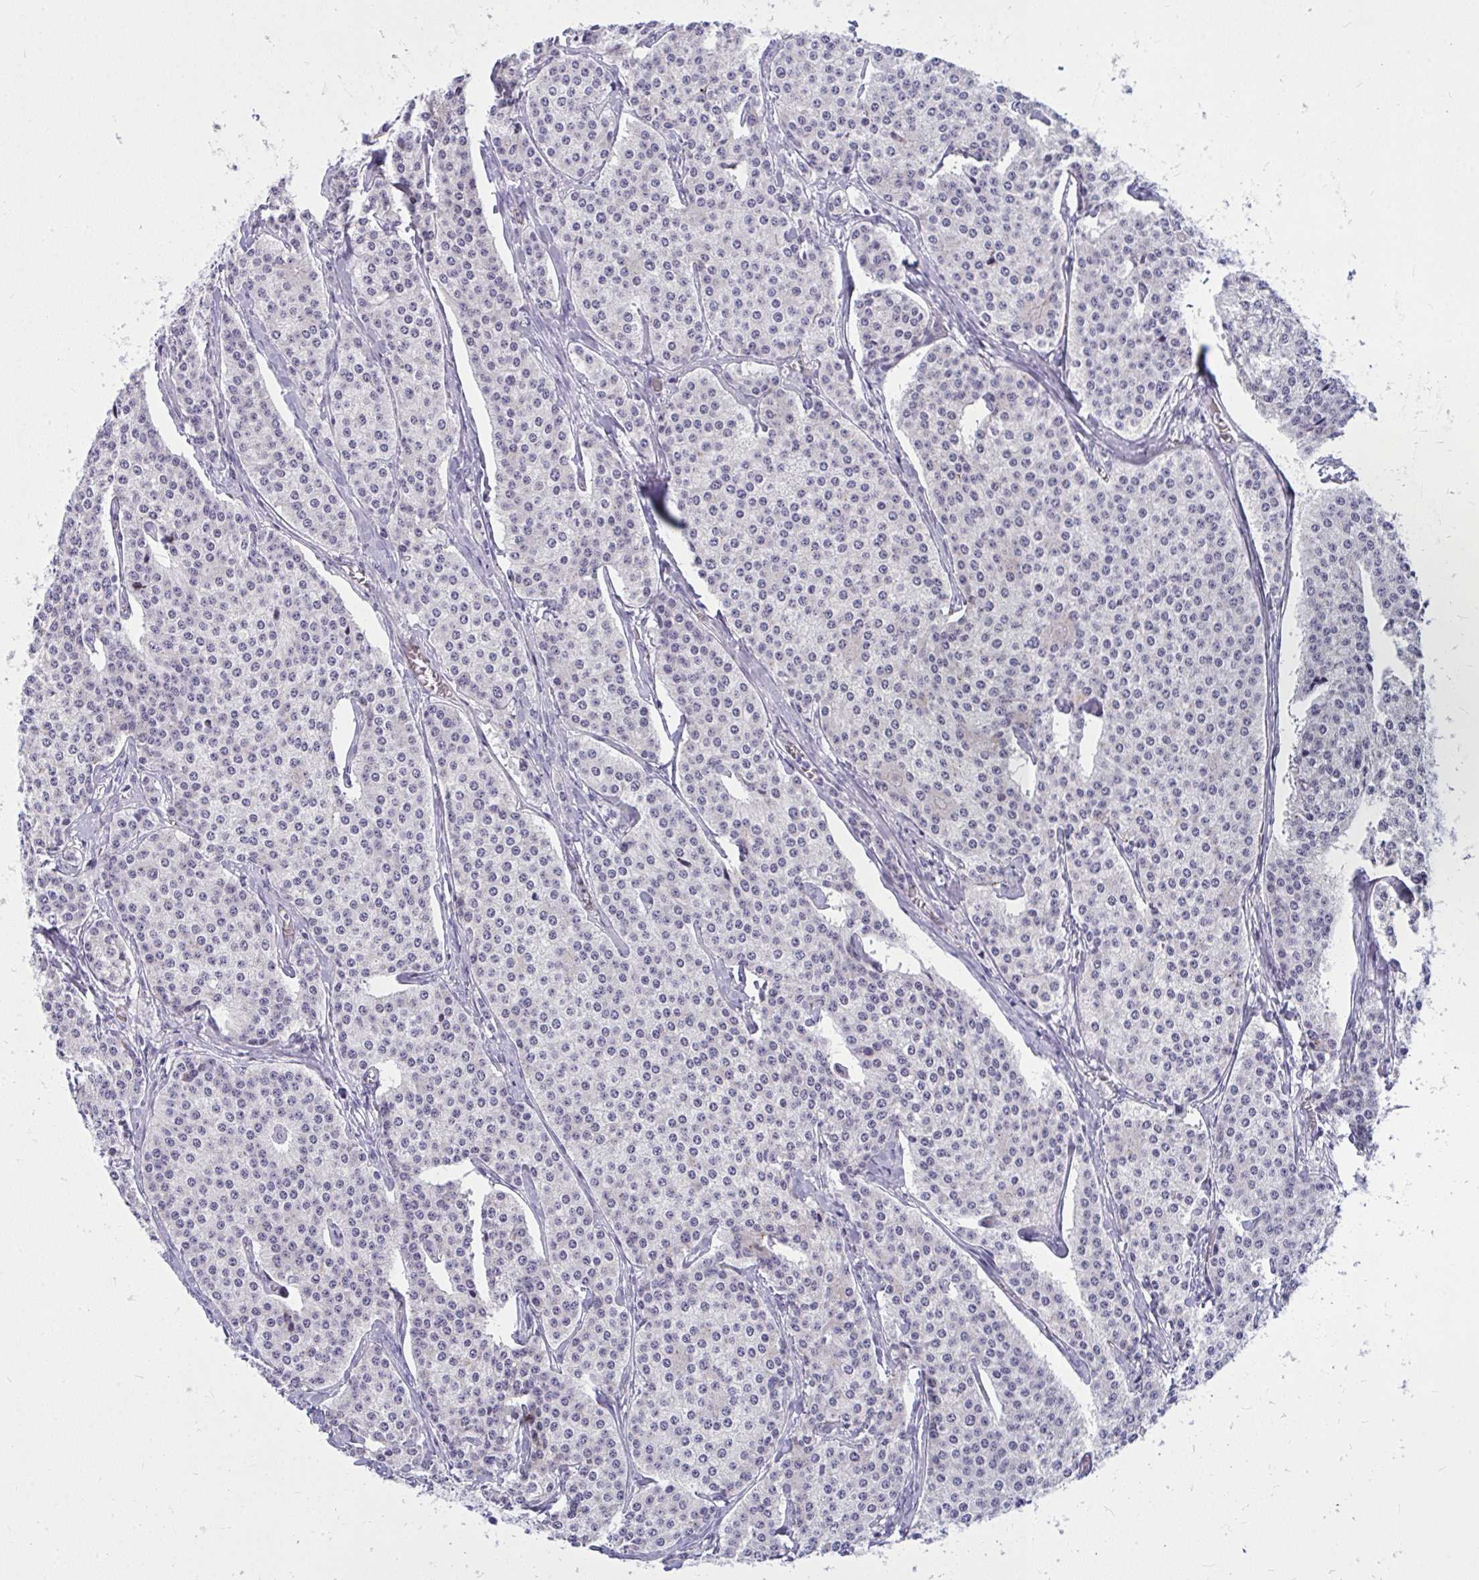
{"staining": {"intensity": "negative", "quantity": "none", "location": "none"}, "tissue": "carcinoid", "cell_type": "Tumor cells", "image_type": "cancer", "snomed": [{"axis": "morphology", "description": "Carcinoid, malignant, NOS"}, {"axis": "topography", "description": "Small intestine"}], "caption": "Carcinoid stained for a protein using immunohistochemistry demonstrates no staining tumor cells.", "gene": "TSBP1", "patient": {"sex": "female", "age": 64}}